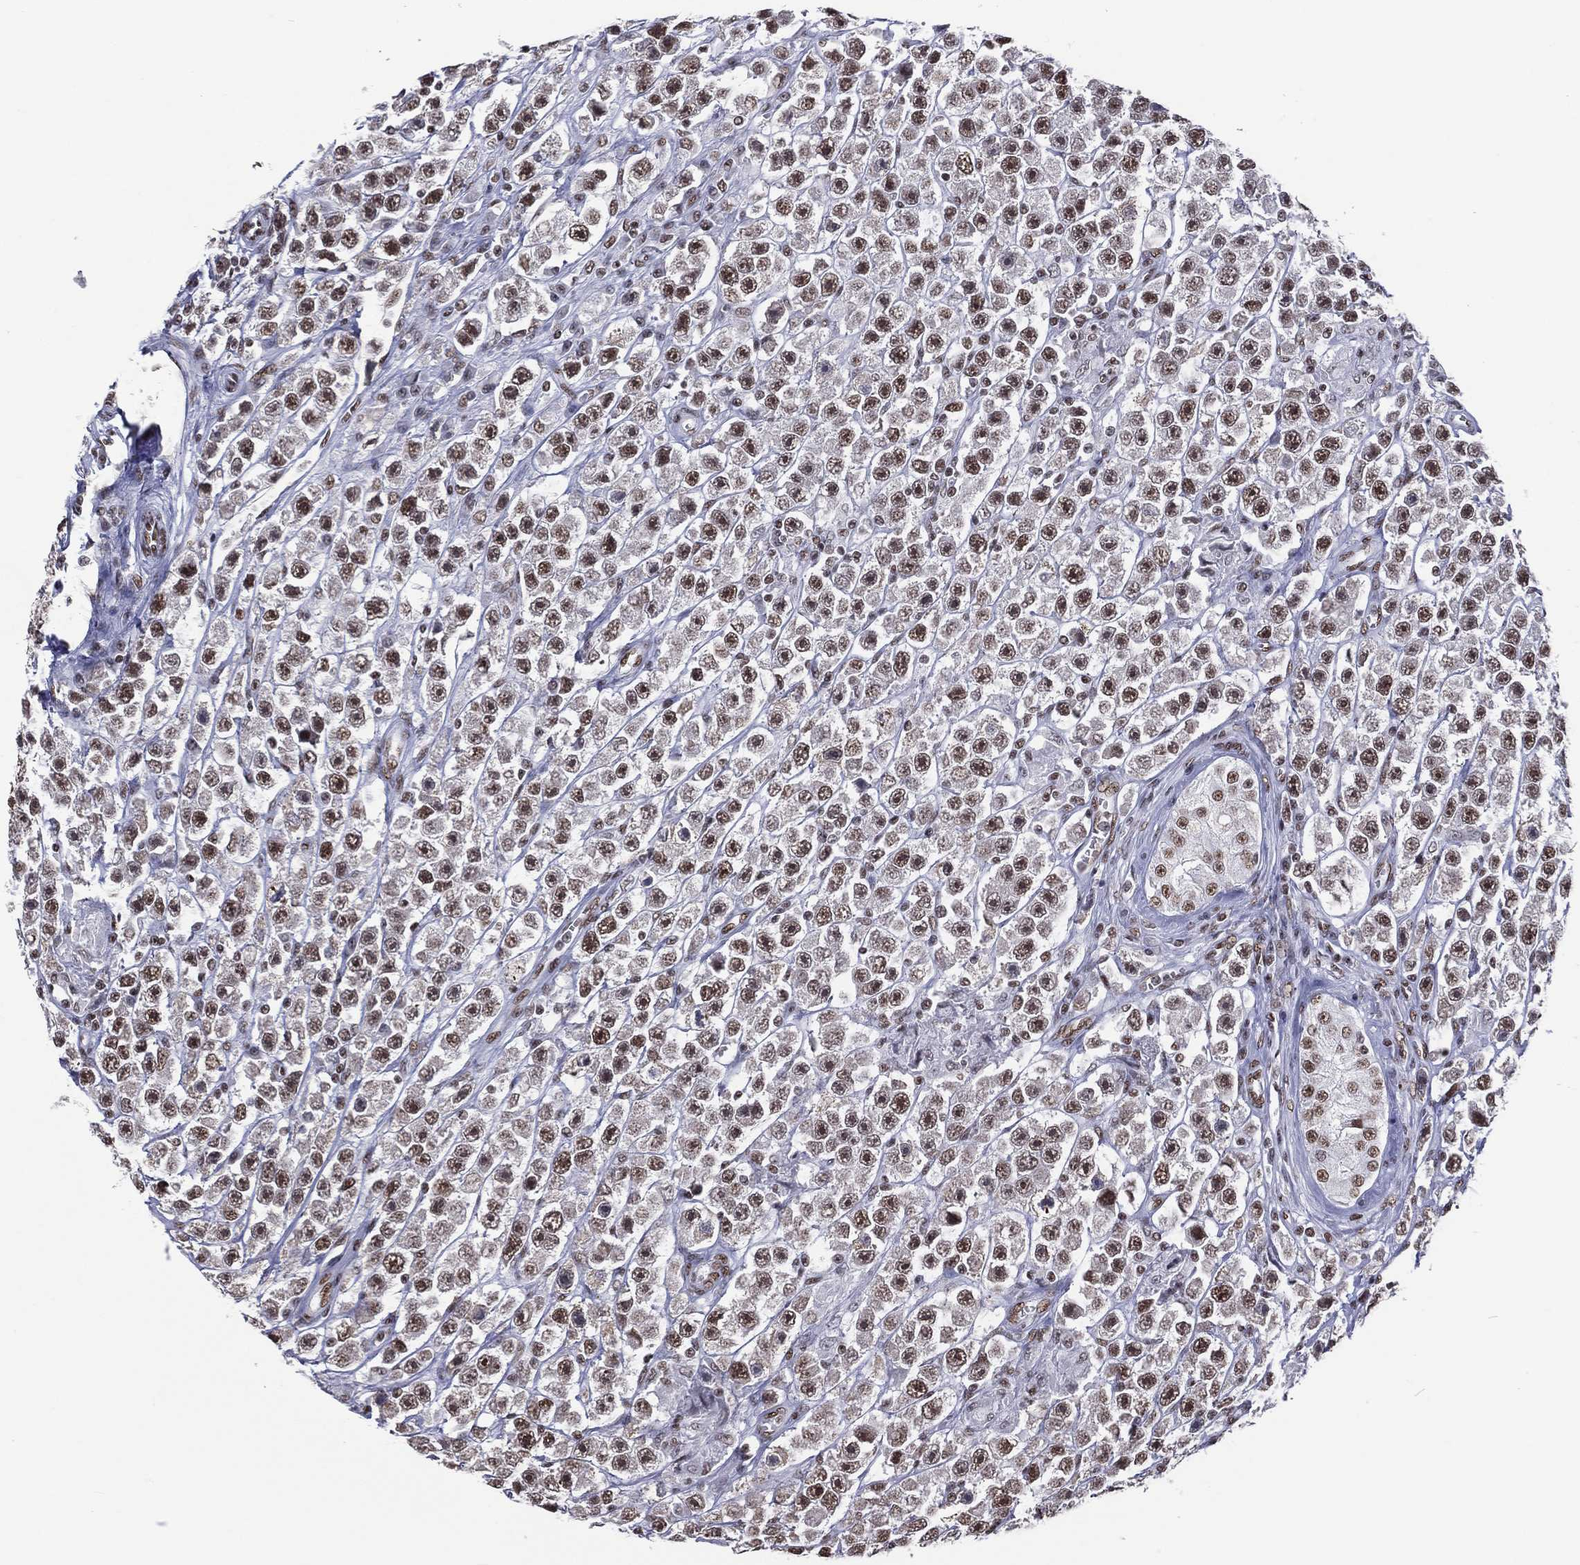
{"staining": {"intensity": "strong", "quantity": "25%-75%", "location": "nuclear"}, "tissue": "testis cancer", "cell_type": "Tumor cells", "image_type": "cancer", "snomed": [{"axis": "morphology", "description": "Seminoma, NOS"}, {"axis": "topography", "description": "Testis"}], "caption": "Immunohistochemical staining of human testis seminoma shows strong nuclear protein staining in approximately 25%-75% of tumor cells. (DAB IHC, brown staining for protein, blue staining for nuclei).", "gene": "ZNF7", "patient": {"sex": "male", "age": 45}}